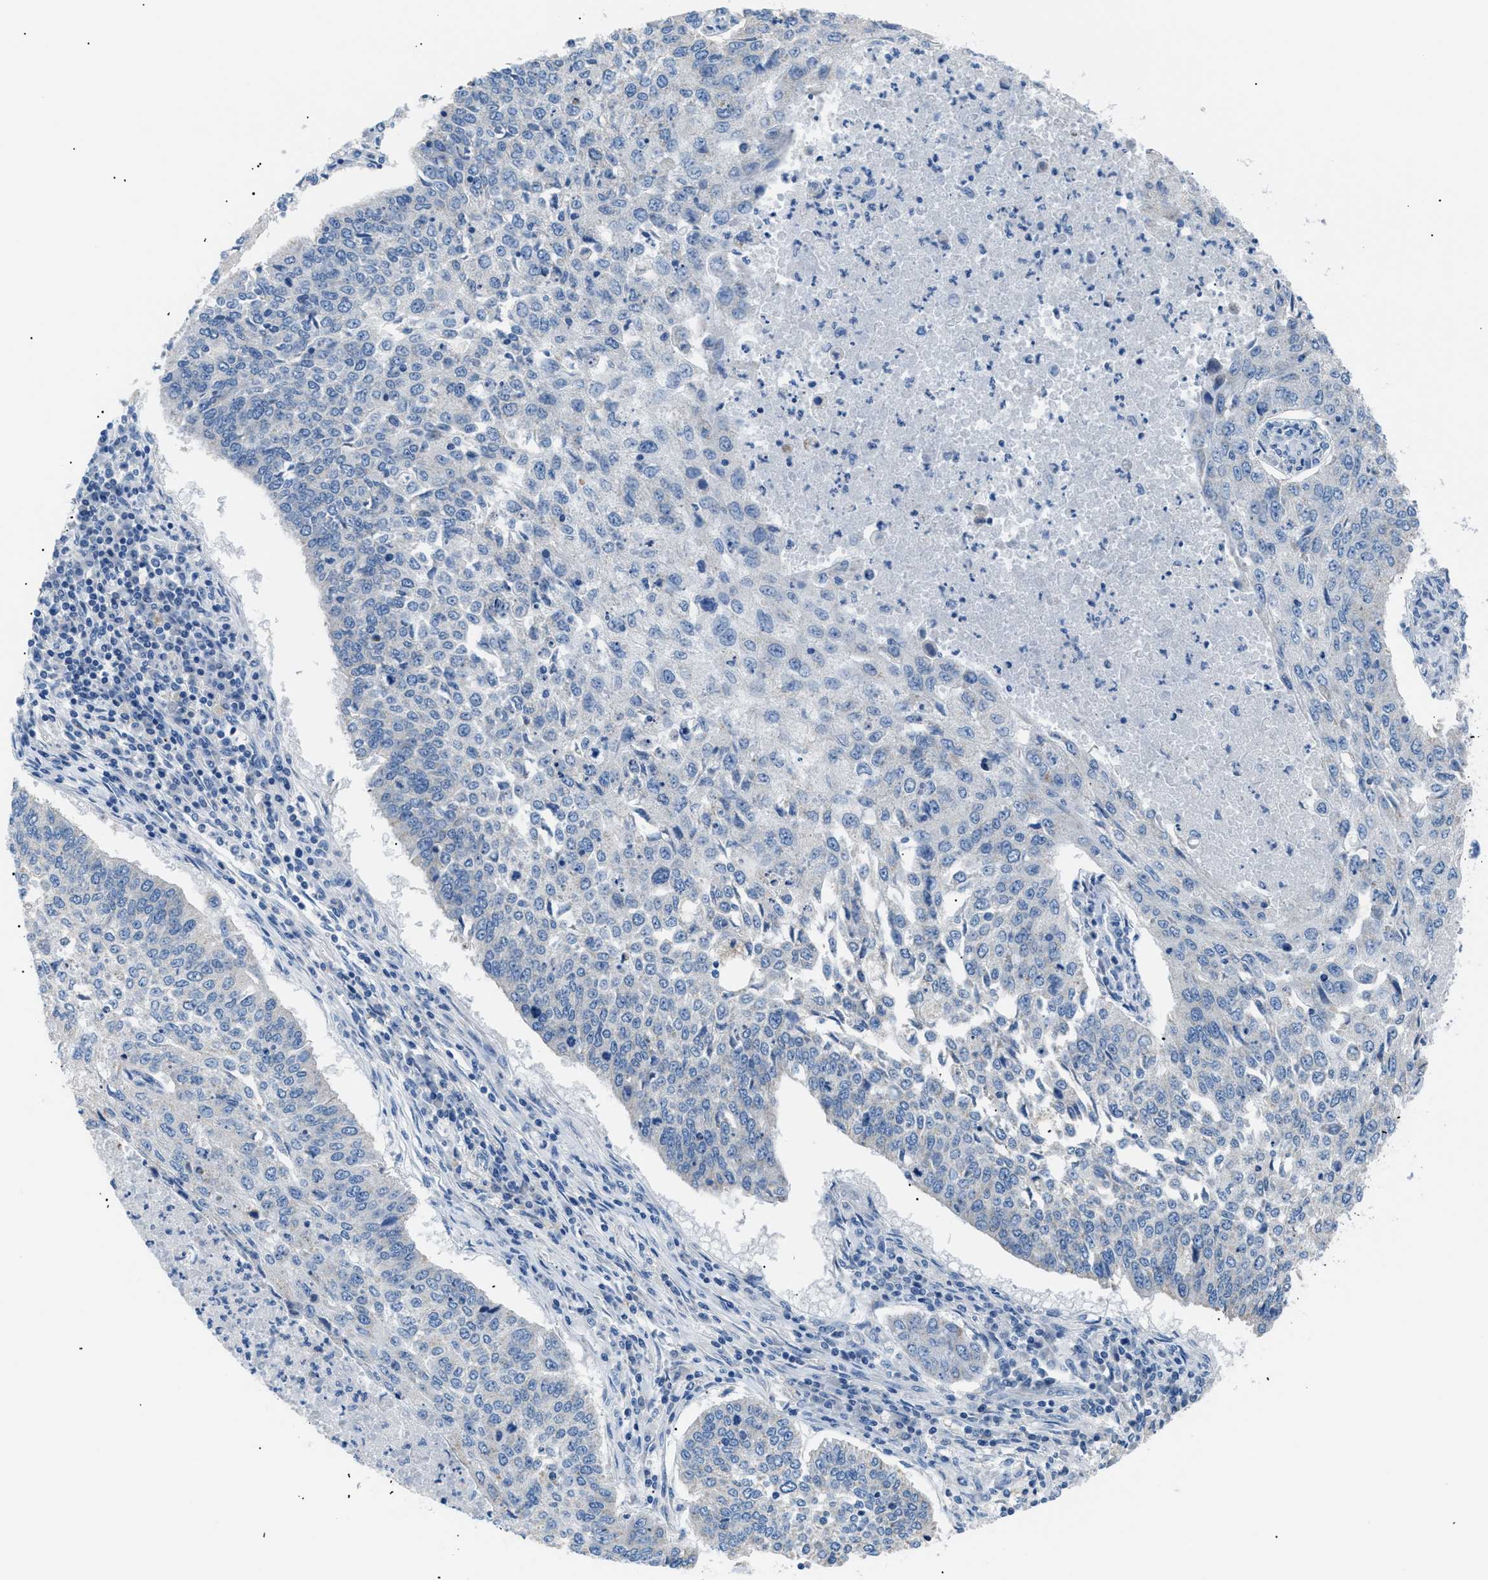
{"staining": {"intensity": "negative", "quantity": "none", "location": "none"}, "tissue": "lung cancer", "cell_type": "Tumor cells", "image_type": "cancer", "snomed": [{"axis": "morphology", "description": "Normal tissue, NOS"}, {"axis": "morphology", "description": "Squamous cell carcinoma, NOS"}, {"axis": "topography", "description": "Cartilage tissue"}, {"axis": "topography", "description": "Bronchus"}, {"axis": "topography", "description": "Lung"}], "caption": "Tumor cells show no significant protein positivity in squamous cell carcinoma (lung). (Brightfield microscopy of DAB (3,3'-diaminobenzidine) IHC at high magnification).", "gene": "ILDR1", "patient": {"sex": "female", "age": 49}}